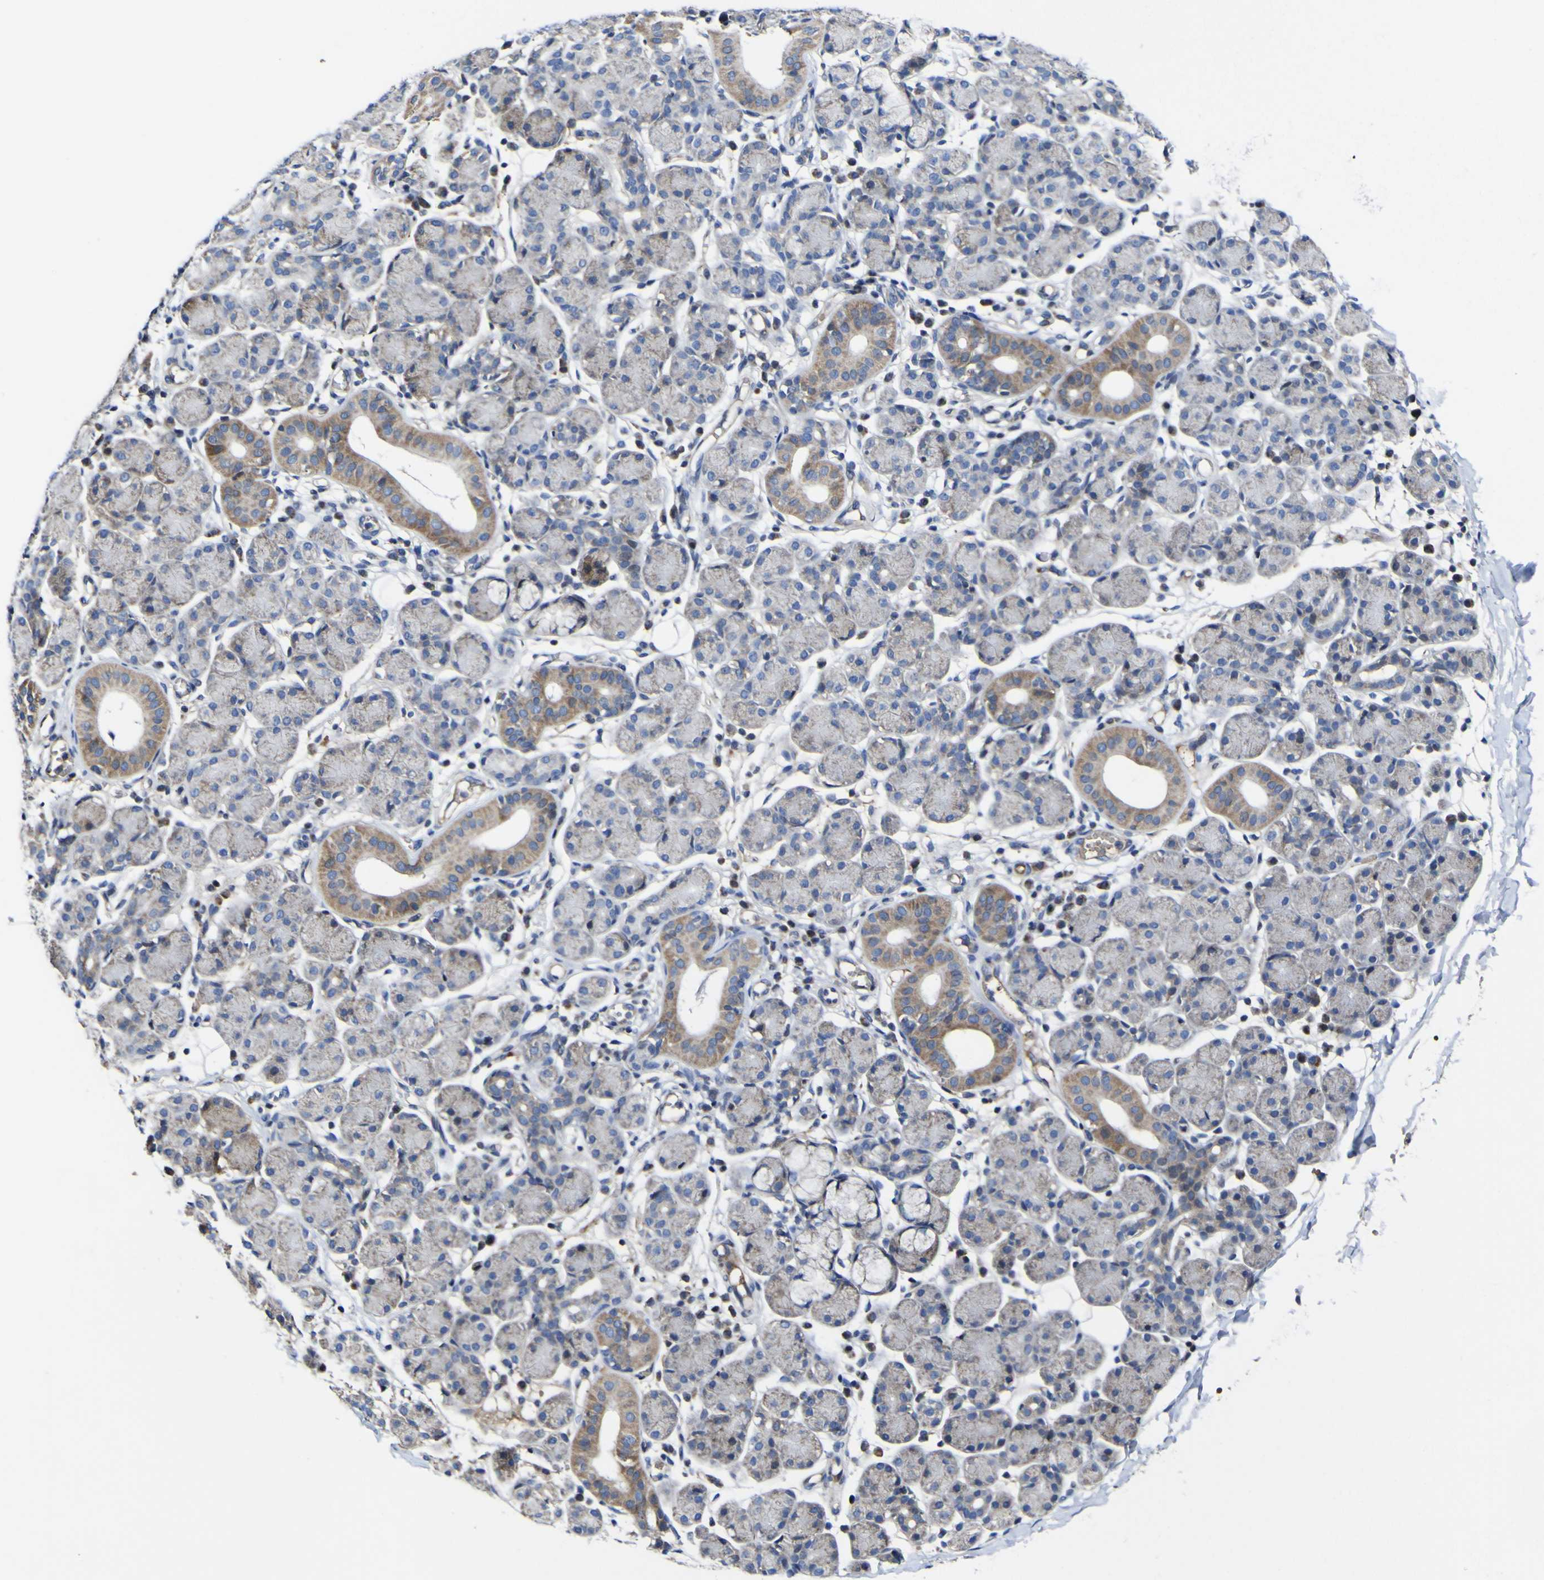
{"staining": {"intensity": "moderate", "quantity": "<25%", "location": "cytoplasmic/membranous"}, "tissue": "salivary gland", "cell_type": "Glandular cells", "image_type": "normal", "snomed": [{"axis": "morphology", "description": "Normal tissue, NOS"}, {"axis": "morphology", "description": "Inflammation, NOS"}, {"axis": "topography", "description": "Lymph node"}, {"axis": "topography", "description": "Salivary gland"}], "caption": "Human salivary gland stained with a brown dye shows moderate cytoplasmic/membranous positive positivity in approximately <25% of glandular cells.", "gene": "CCDC90B", "patient": {"sex": "male", "age": 3}}